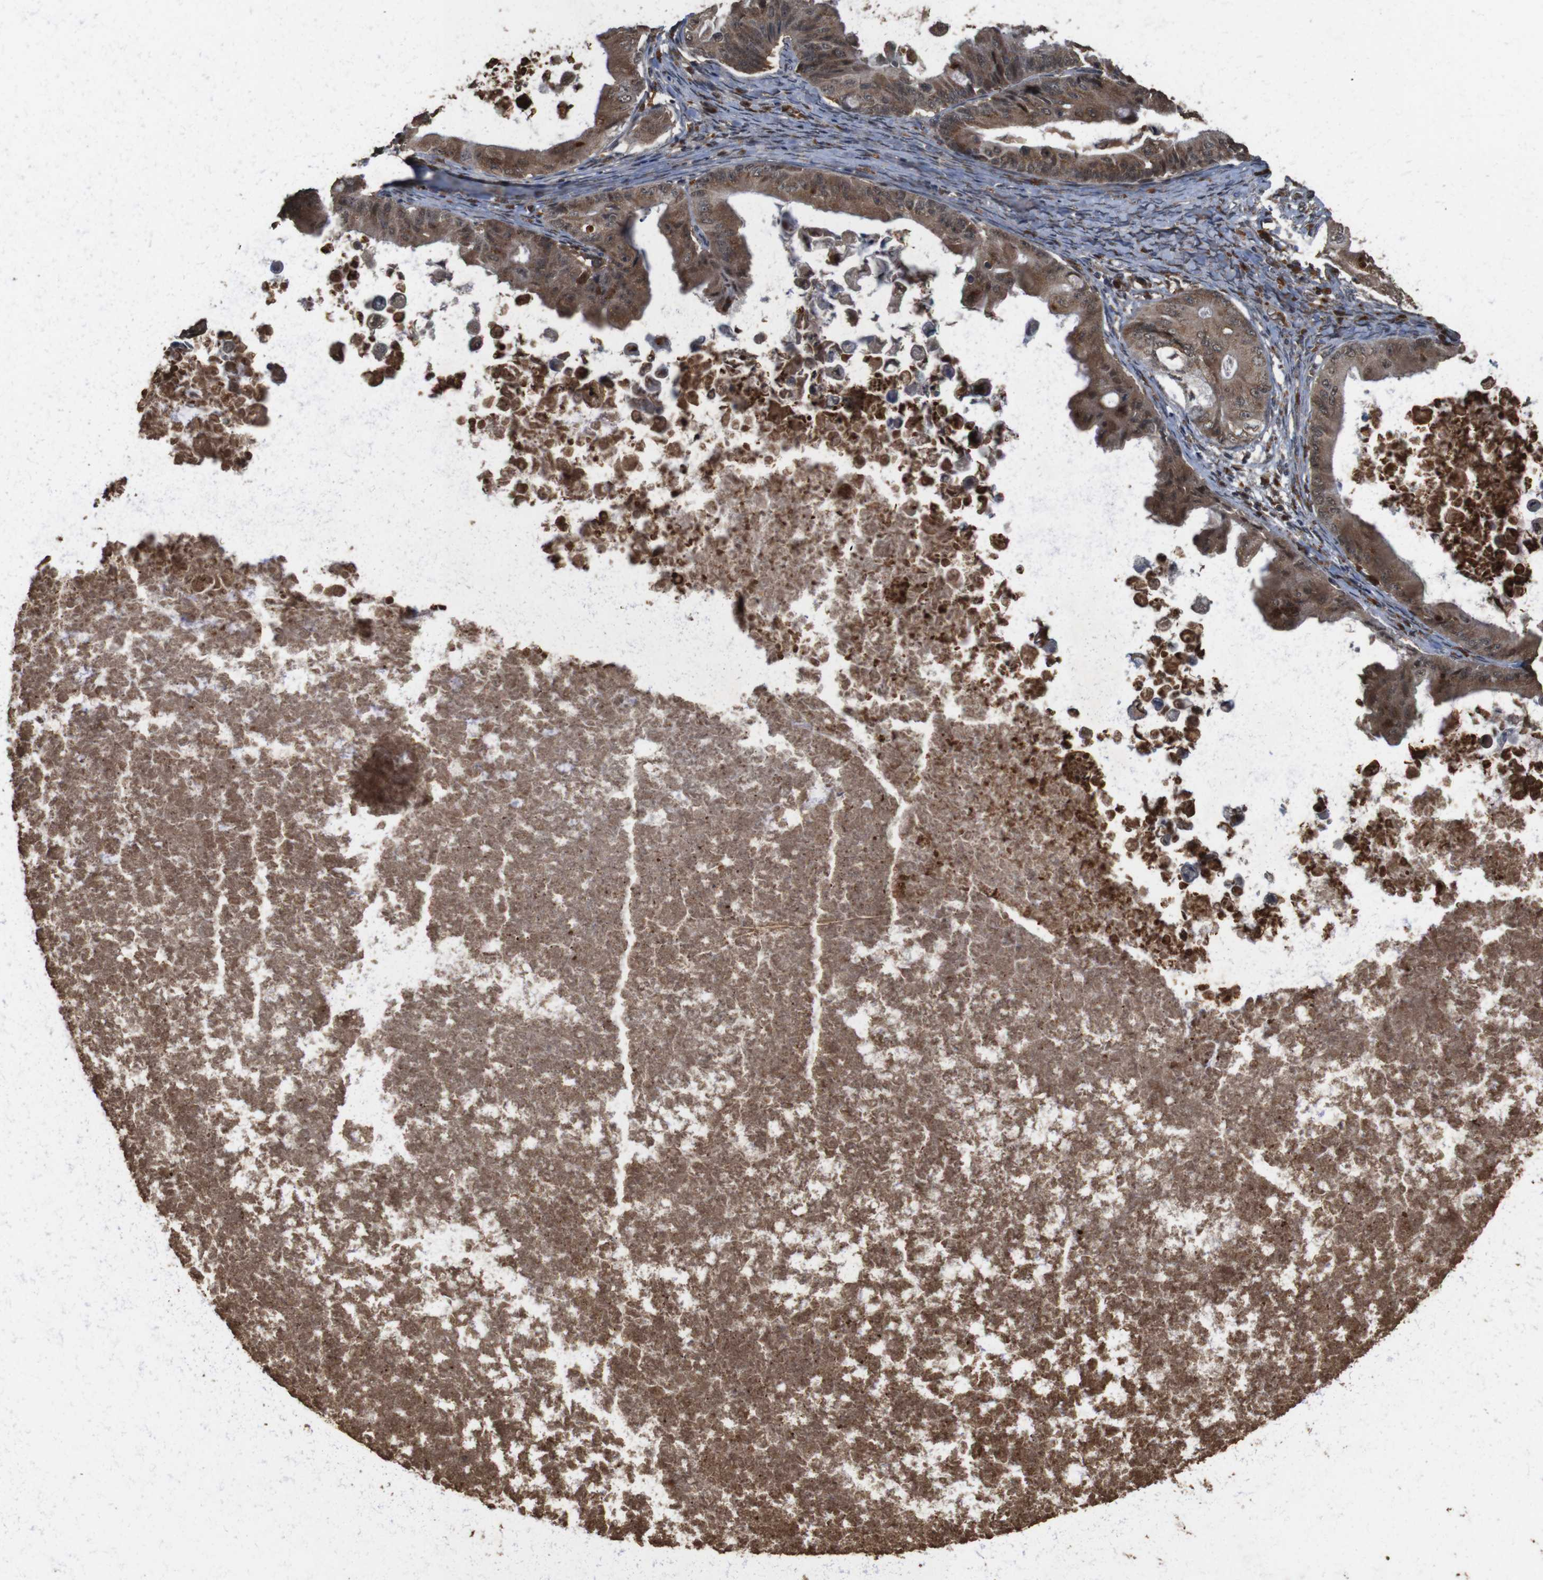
{"staining": {"intensity": "moderate", "quantity": ">75%", "location": "cytoplasmic/membranous"}, "tissue": "ovarian cancer", "cell_type": "Tumor cells", "image_type": "cancer", "snomed": [{"axis": "morphology", "description": "Cystadenocarcinoma, mucinous, NOS"}, {"axis": "topography", "description": "Ovary"}], "caption": "This image exhibits ovarian cancer stained with immunohistochemistry to label a protein in brown. The cytoplasmic/membranous of tumor cells show moderate positivity for the protein. Nuclei are counter-stained blue.", "gene": "RRAS2", "patient": {"sex": "female", "age": 37}}